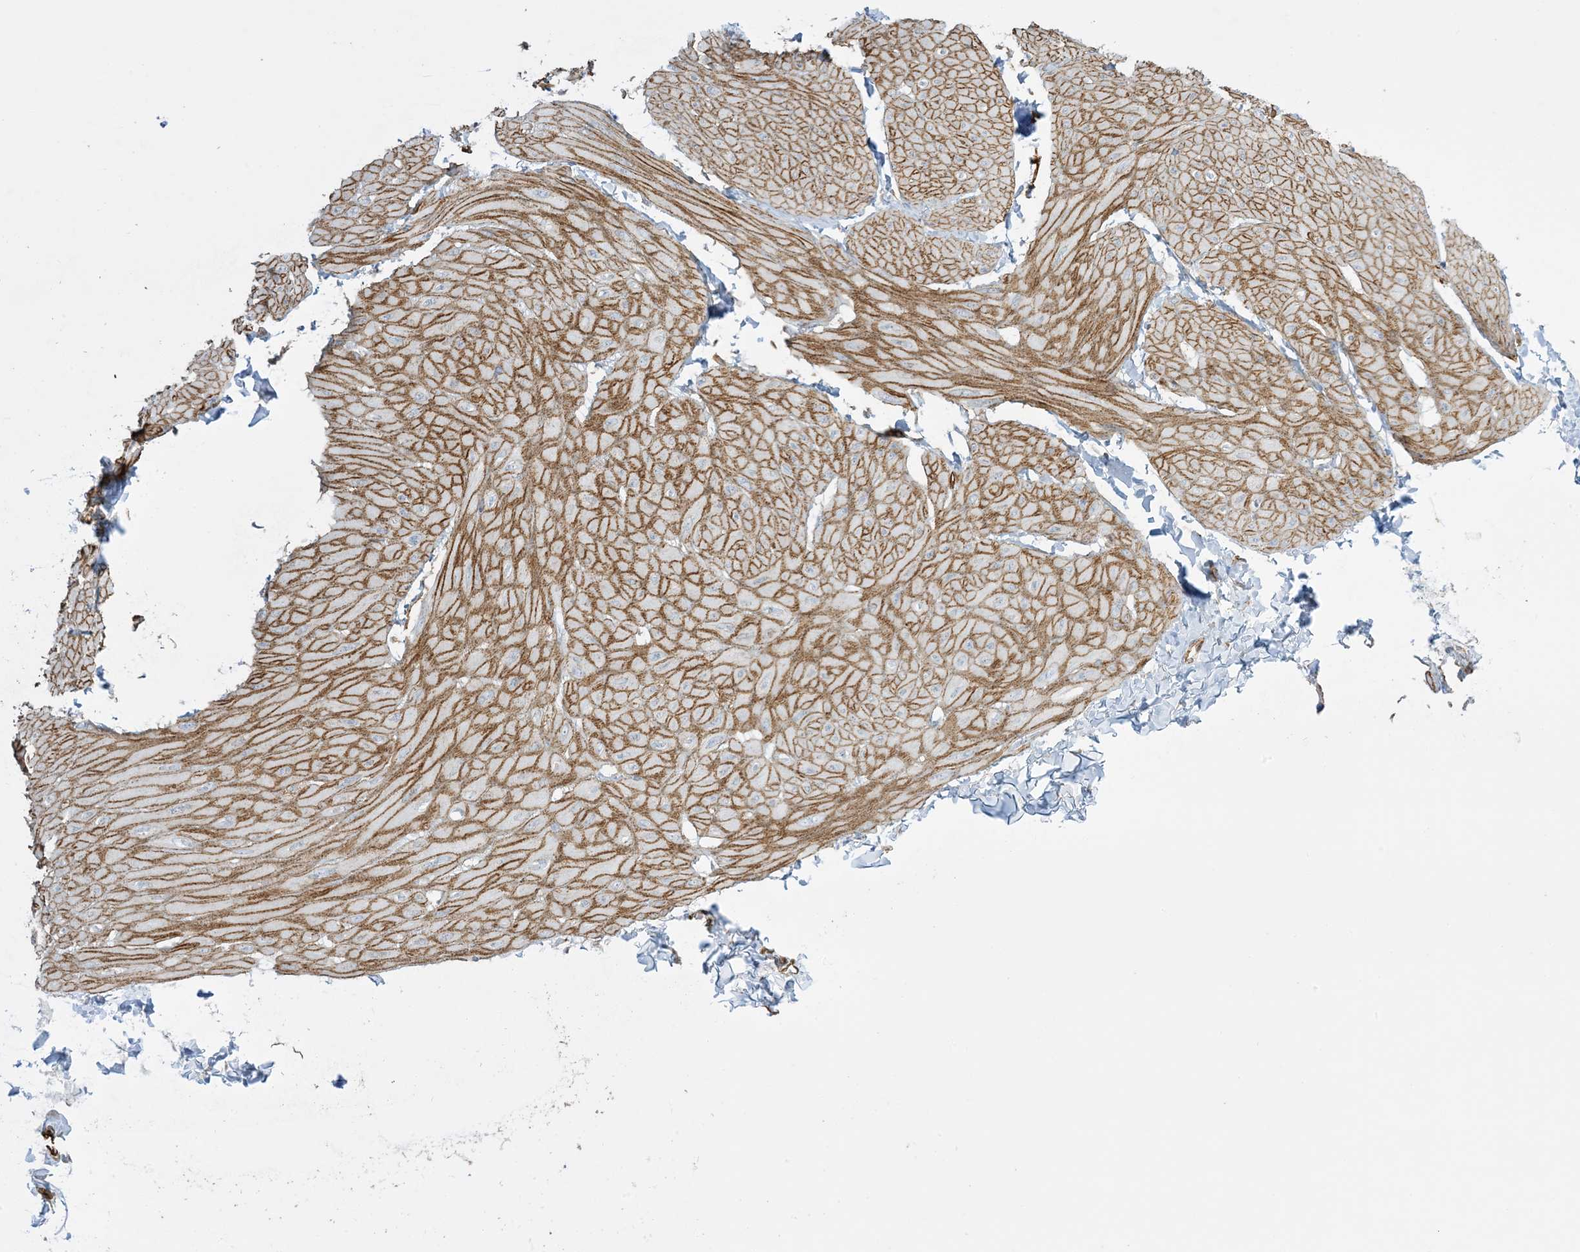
{"staining": {"intensity": "moderate", "quantity": ">75%", "location": "cytoplasmic/membranous"}, "tissue": "smooth muscle", "cell_type": "Smooth muscle cells", "image_type": "normal", "snomed": [{"axis": "morphology", "description": "Urothelial carcinoma, High grade"}, {"axis": "topography", "description": "Urinary bladder"}], "caption": "Moderate cytoplasmic/membranous expression for a protein is seen in about >75% of smooth muscle cells of unremarkable smooth muscle using immunohistochemistry (IHC).", "gene": "AGA", "patient": {"sex": "male", "age": 46}}